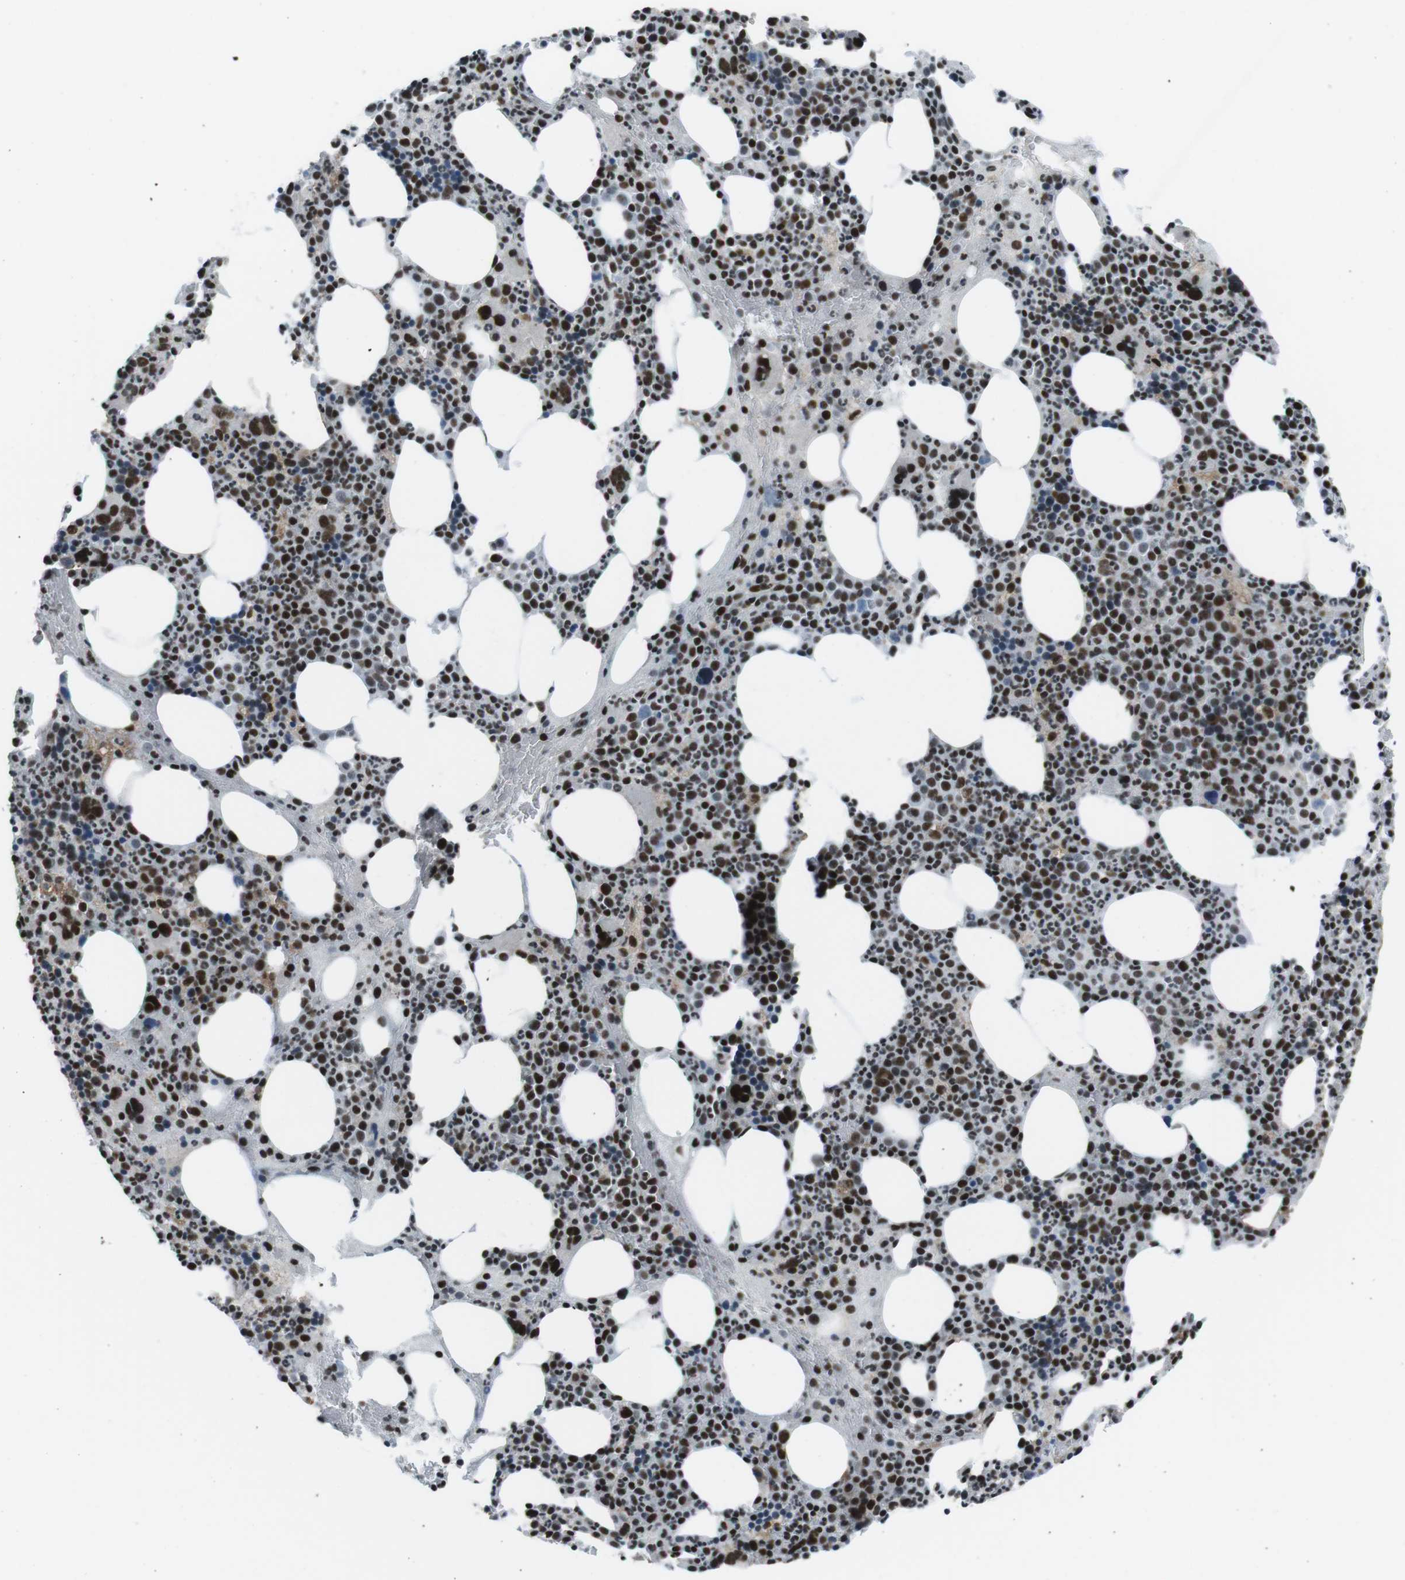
{"staining": {"intensity": "strong", "quantity": ">75%", "location": "nuclear"}, "tissue": "bone marrow", "cell_type": "Hematopoietic cells", "image_type": "normal", "snomed": [{"axis": "morphology", "description": "Normal tissue, NOS"}, {"axis": "morphology", "description": "Inflammation, NOS"}, {"axis": "topography", "description": "Bone marrow"}], "caption": "Approximately >75% of hematopoietic cells in unremarkable bone marrow demonstrate strong nuclear protein staining as visualized by brown immunohistochemical staining.", "gene": "TAF1", "patient": {"sex": "male", "age": 73}}